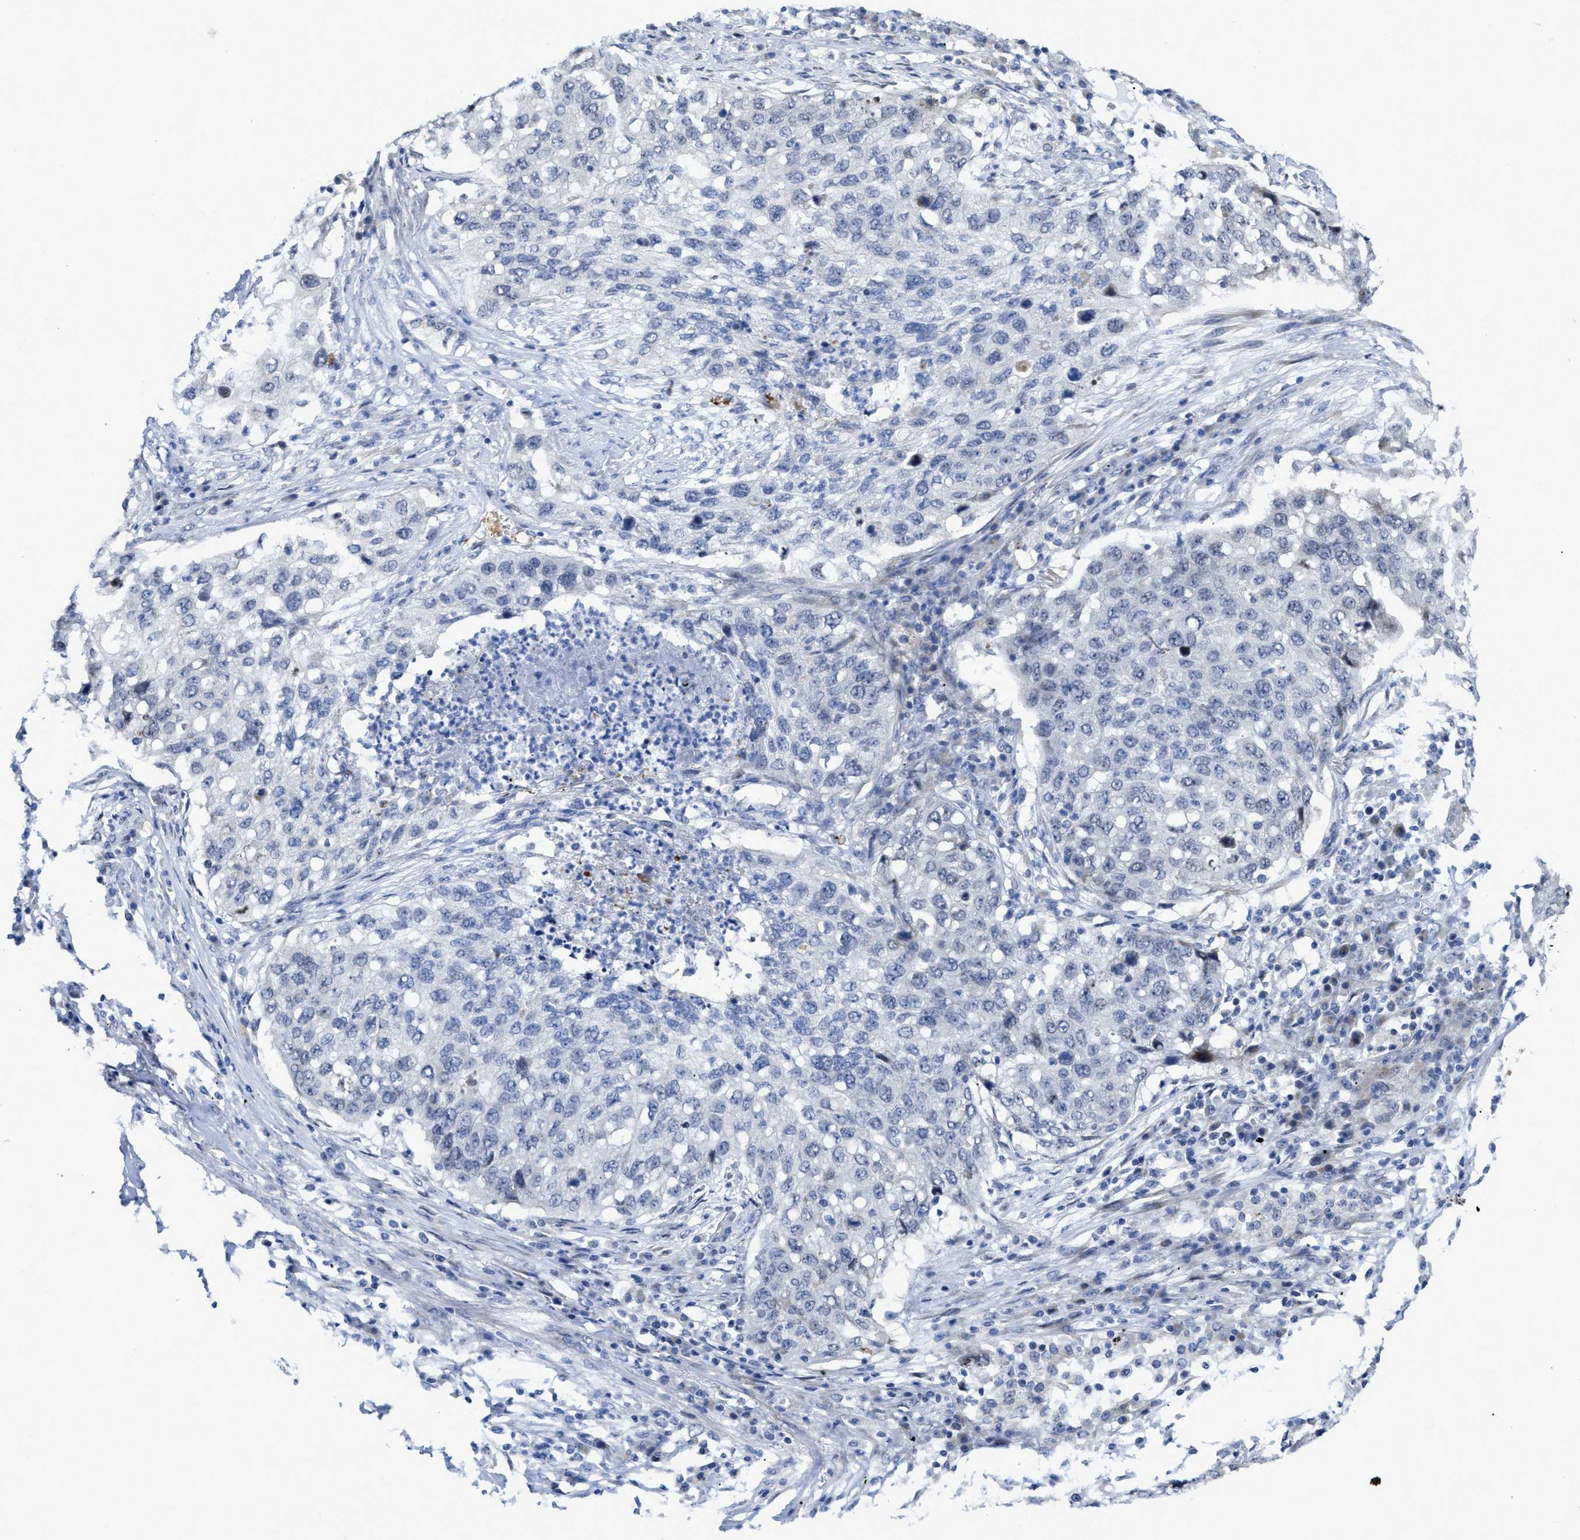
{"staining": {"intensity": "weak", "quantity": "<25%", "location": "cytoplasmic/membranous"}, "tissue": "lung cancer", "cell_type": "Tumor cells", "image_type": "cancer", "snomed": [{"axis": "morphology", "description": "Squamous cell carcinoma, NOS"}, {"axis": "topography", "description": "Lung"}], "caption": "An immunohistochemistry photomicrograph of lung cancer (squamous cell carcinoma) is shown. There is no staining in tumor cells of lung cancer (squamous cell carcinoma). (DAB (3,3'-diaminobenzidine) IHC visualized using brightfield microscopy, high magnification).", "gene": "POLR1F", "patient": {"sex": "female", "age": 63}}